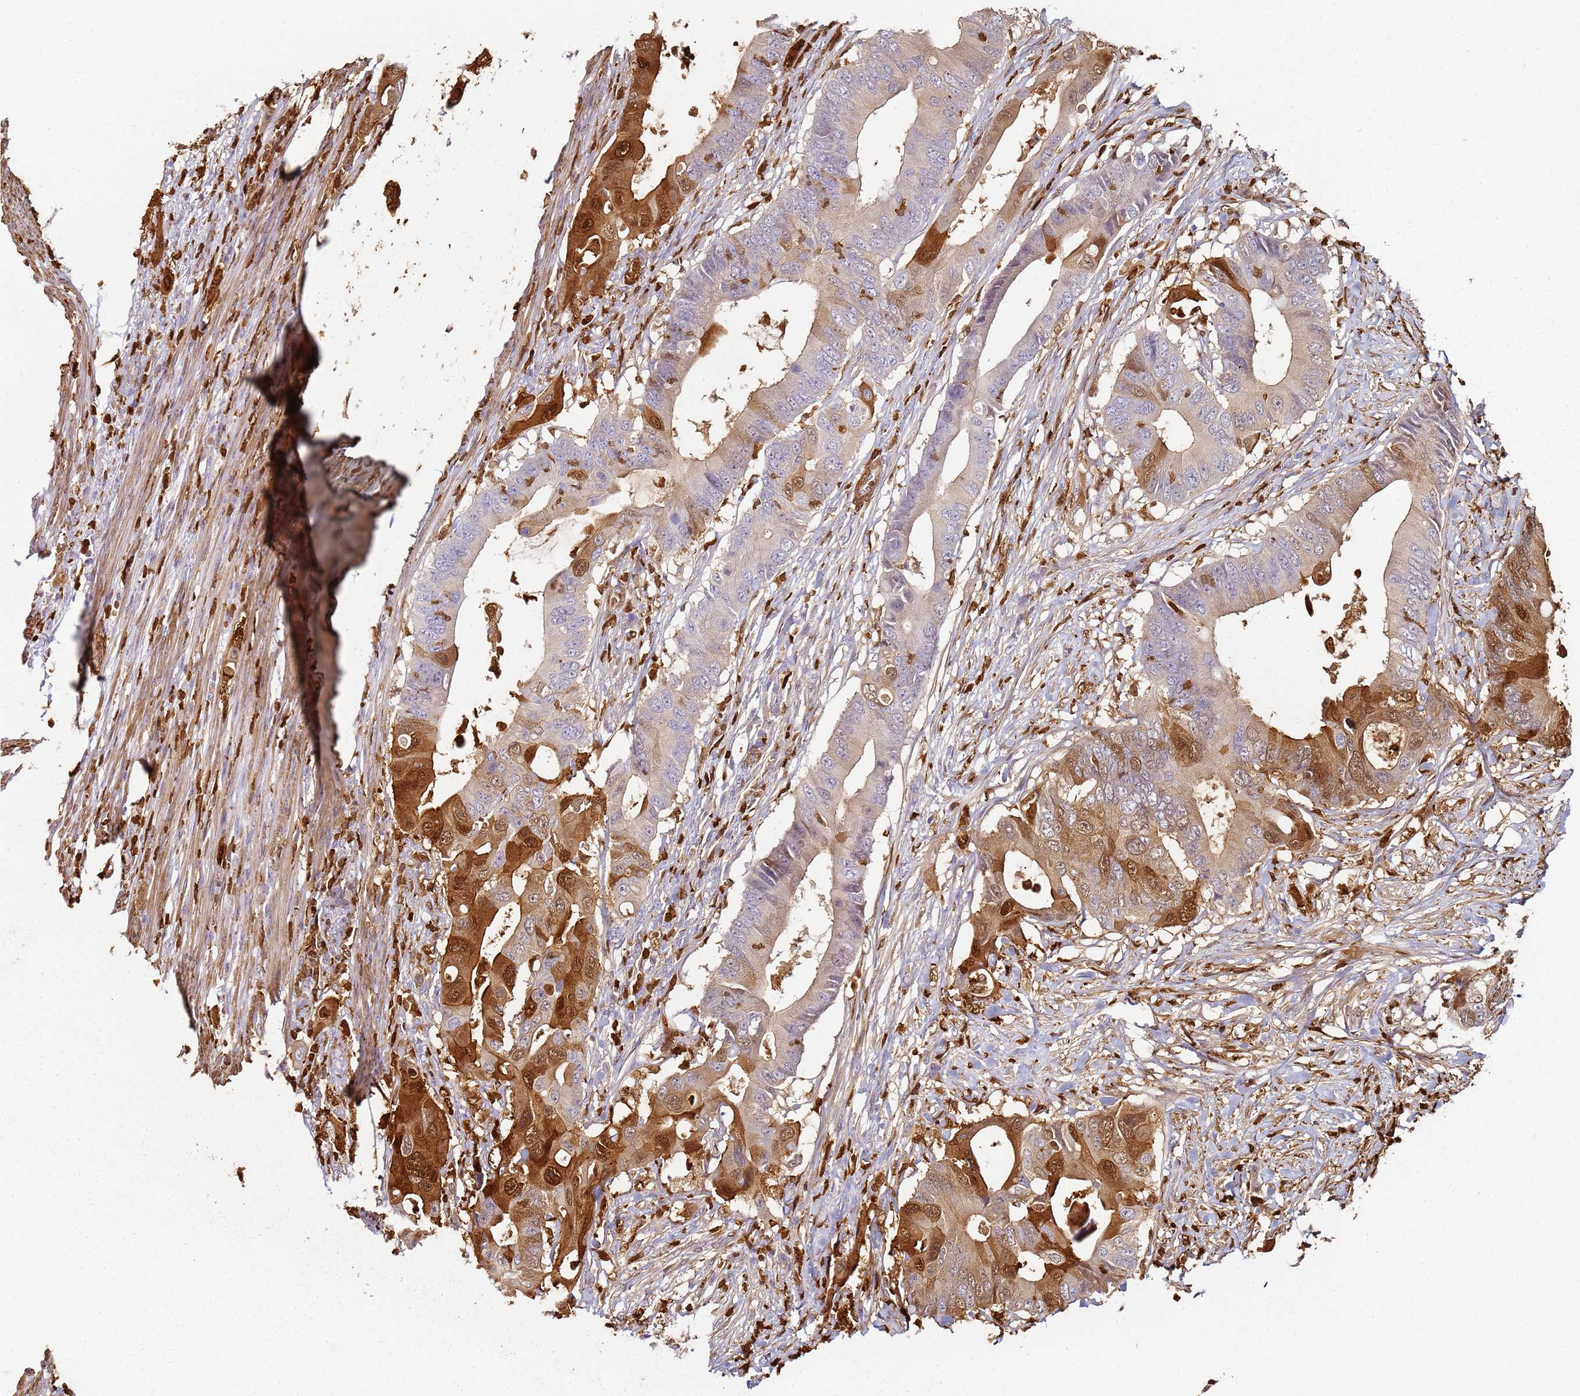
{"staining": {"intensity": "strong", "quantity": "25%-75%", "location": "cytoplasmic/membranous,nuclear"}, "tissue": "colorectal cancer", "cell_type": "Tumor cells", "image_type": "cancer", "snomed": [{"axis": "morphology", "description": "Adenocarcinoma, NOS"}, {"axis": "topography", "description": "Colon"}], "caption": "Protein analysis of adenocarcinoma (colorectal) tissue exhibits strong cytoplasmic/membranous and nuclear expression in about 25%-75% of tumor cells. (Brightfield microscopy of DAB IHC at high magnification).", "gene": "S100A4", "patient": {"sex": "male", "age": 71}}